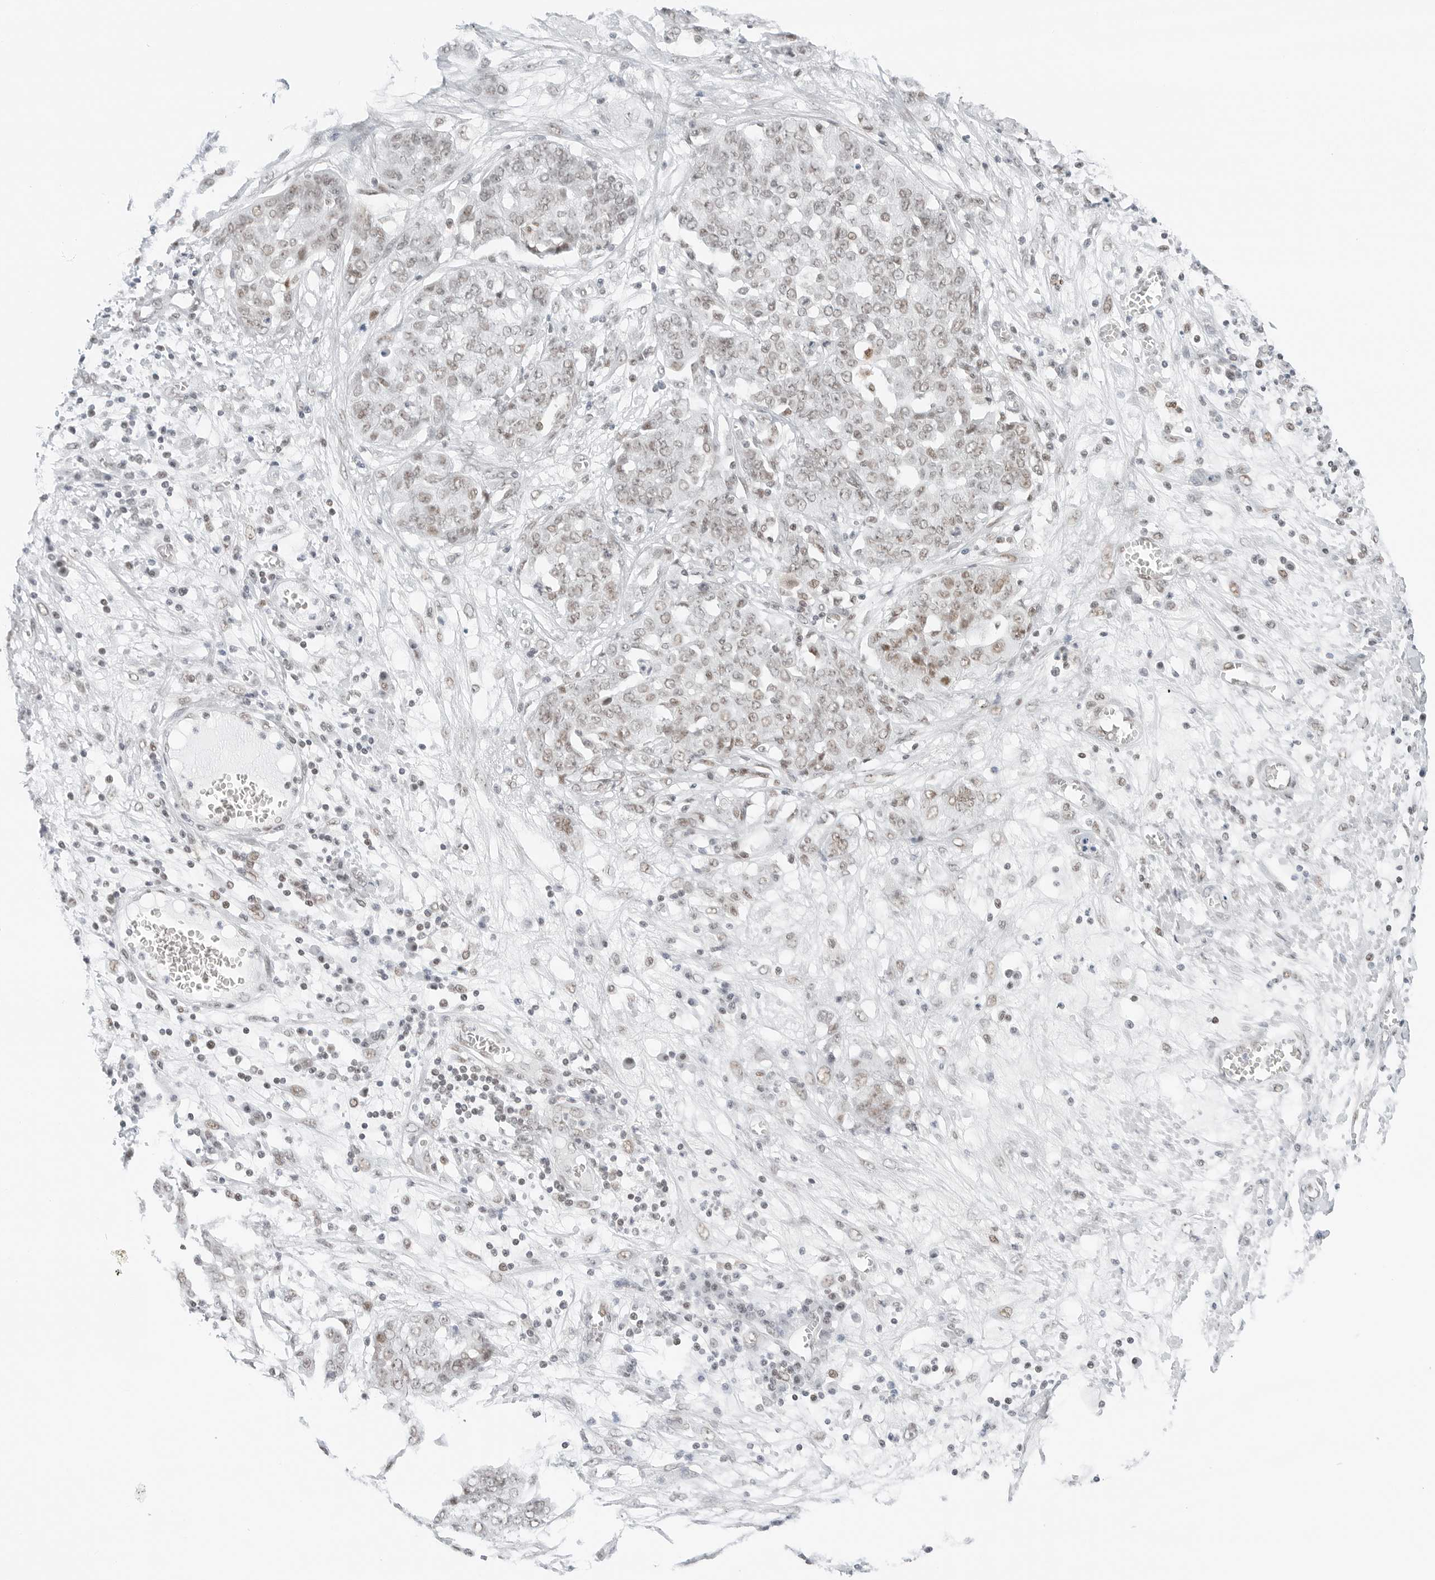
{"staining": {"intensity": "weak", "quantity": "25%-75%", "location": "nuclear"}, "tissue": "ovarian cancer", "cell_type": "Tumor cells", "image_type": "cancer", "snomed": [{"axis": "morphology", "description": "Cystadenocarcinoma, serous, NOS"}, {"axis": "topography", "description": "Soft tissue"}, {"axis": "topography", "description": "Ovary"}], "caption": "DAB (3,3'-diaminobenzidine) immunohistochemical staining of human ovarian cancer (serous cystadenocarcinoma) exhibits weak nuclear protein expression in approximately 25%-75% of tumor cells. The staining was performed using DAB (3,3'-diaminobenzidine) to visualize the protein expression in brown, while the nuclei were stained in blue with hematoxylin (Magnification: 20x).", "gene": "CRTC2", "patient": {"sex": "female", "age": 57}}